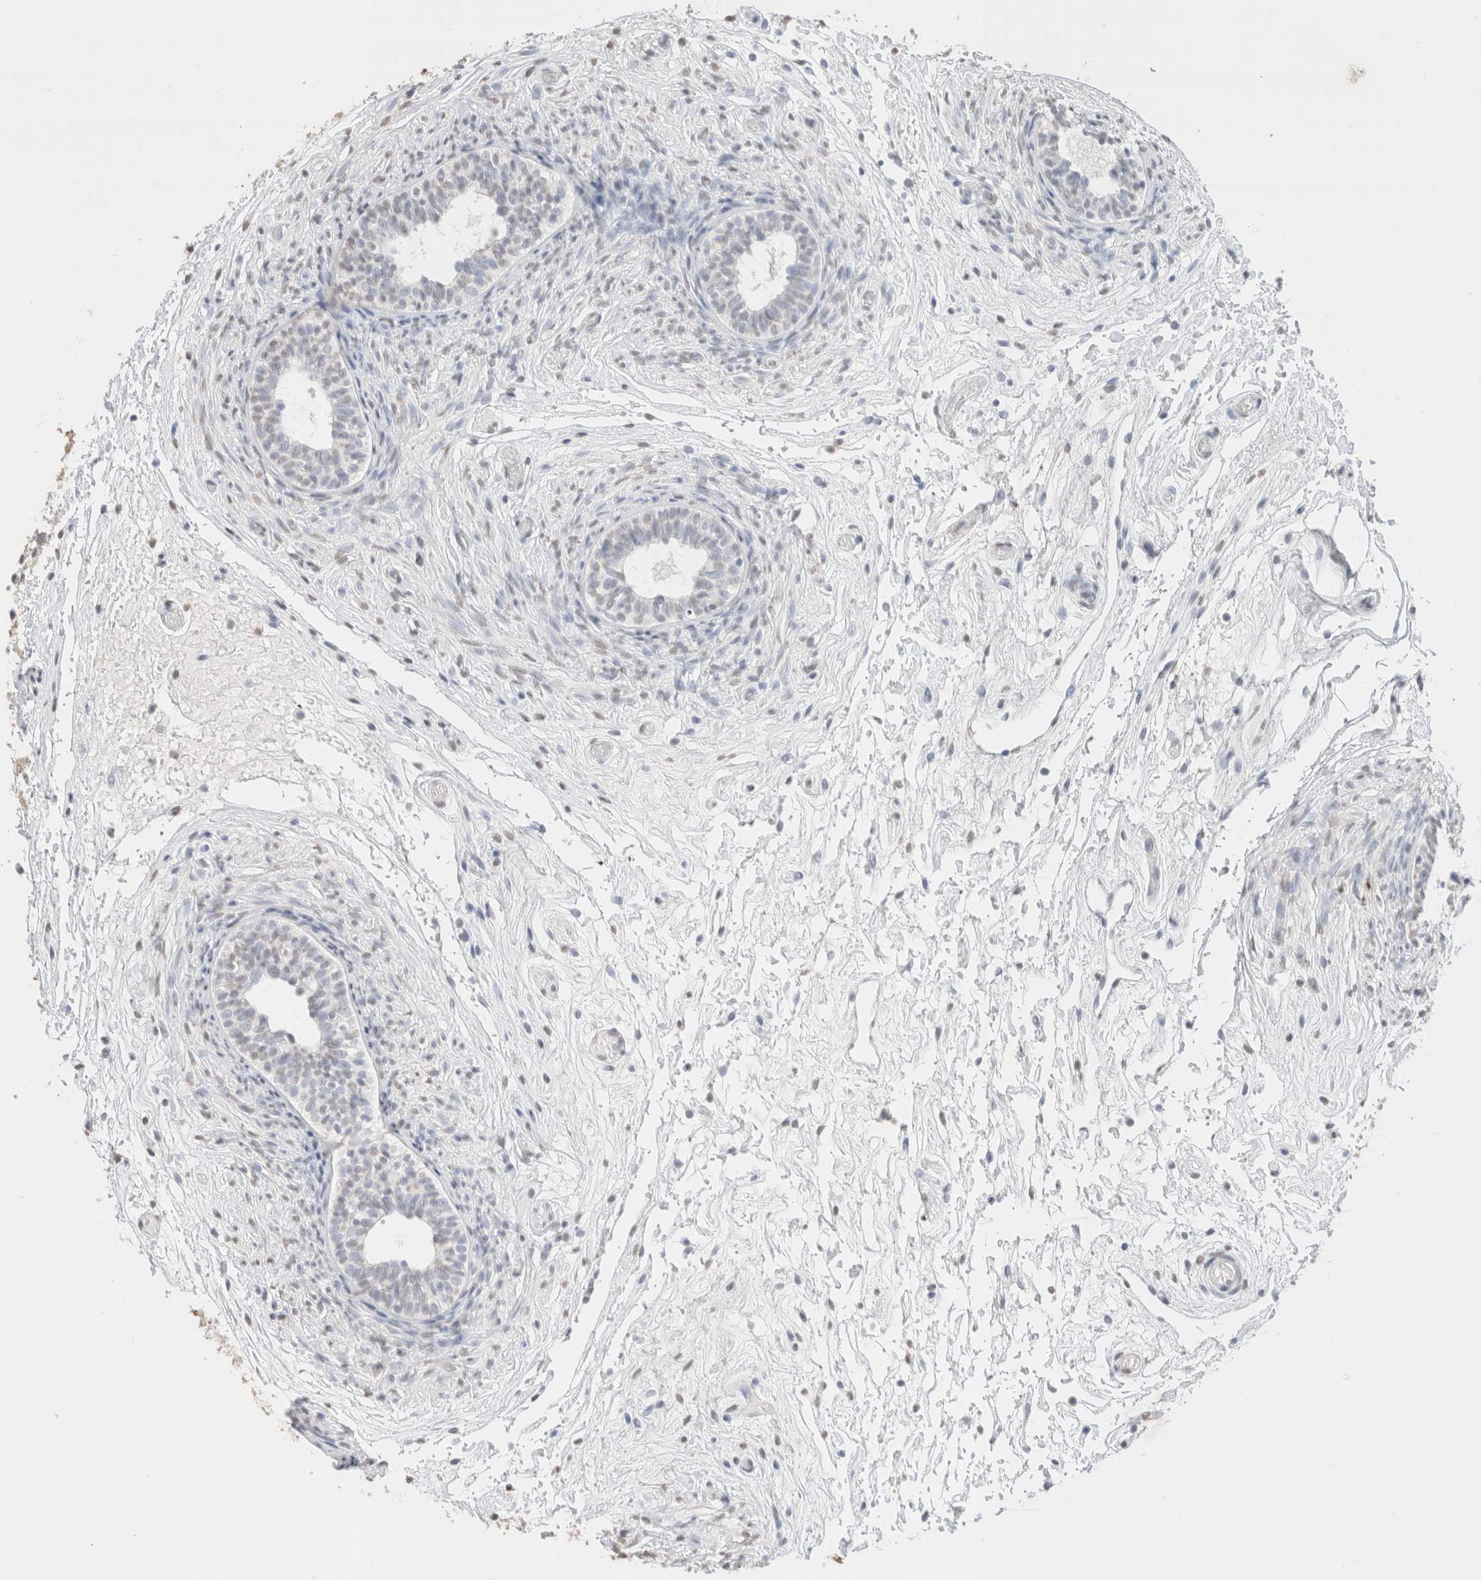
{"staining": {"intensity": "weak", "quantity": "<25%", "location": "cytoplasmic/membranous"}, "tissue": "epididymis", "cell_type": "Glandular cells", "image_type": "normal", "snomed": [{"axis": "morphology", "description": "Normal tissue, NOS"}, {"axis": "topography", "description": "Epididymis"}], "caption": "Epididymis was stained to show a protein in brown. There is no significant expression in glandular cells. (DAB immunohistochemistry (IHC), high magnification).", "gene": "CD80", "patient": {"sex": "male", "age": 5}}